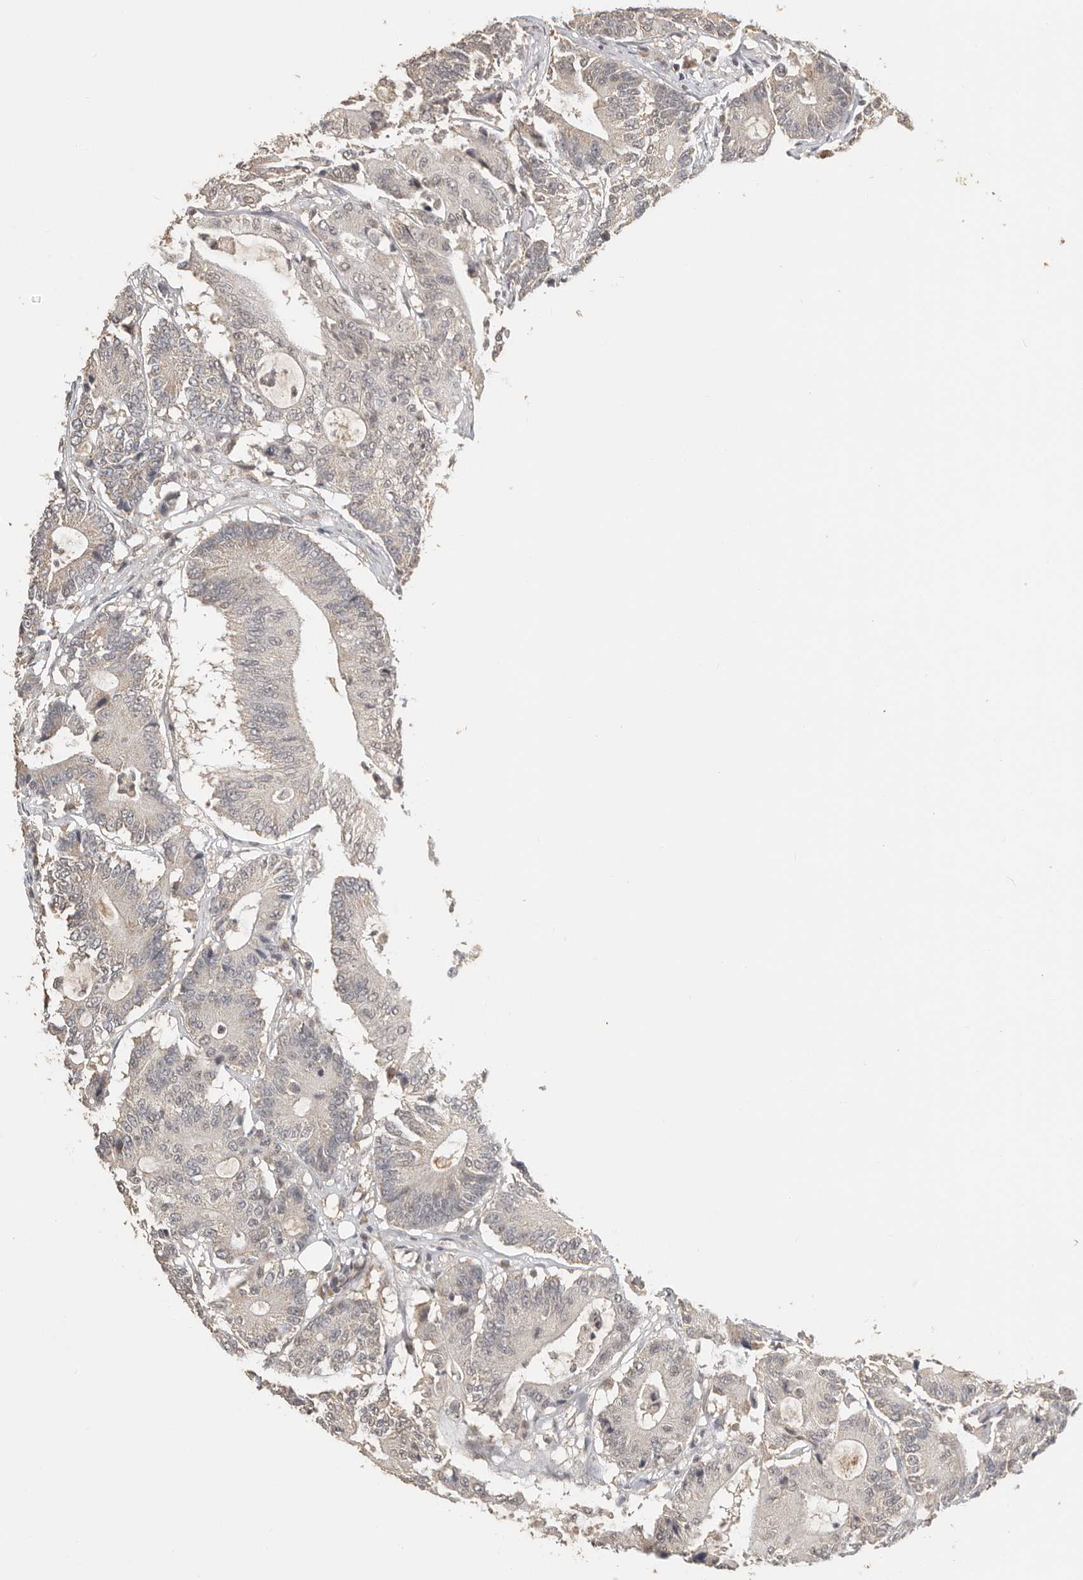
{"staining": {"intensity": "weak", "quantity": "<25%", "location": "cytoplasmic/membranous"}, "tissue": "colorectal cancer", "cell_type": "Tumor cells", "image_type": "cancer", "snomed": [{"axis": "morphology", "description": "Adenocarcinoma, NOS"}, {"axis": "topography", "description": "Colon"}], "caption": "Tumor cells are negative for protein expression in human adenocarcinoma (colorectal).", "gene": "SEC14L1", "patient": {"sex": "female", "age": 84}}